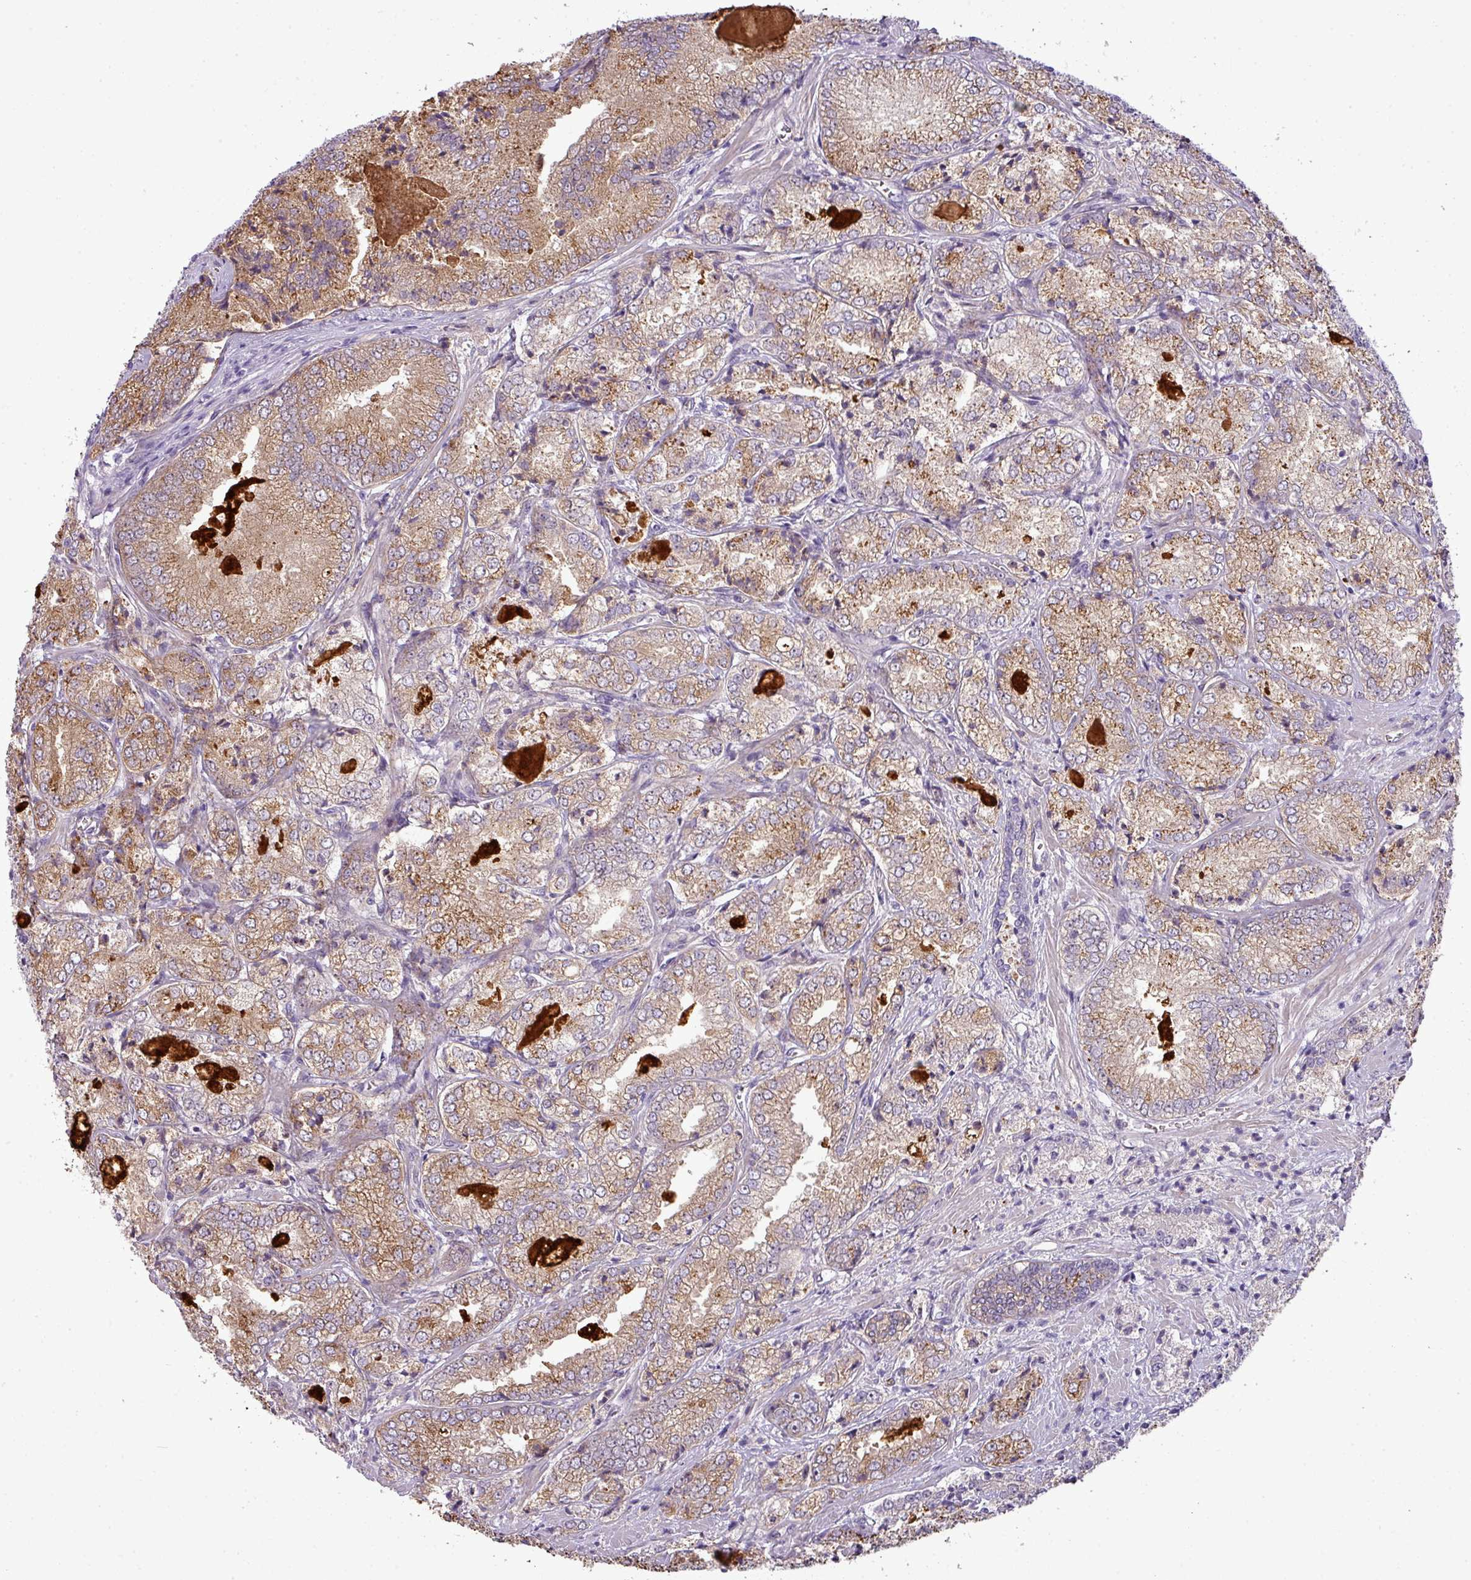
{"staining": {"intensity": "moderate", "quantity": "25%-75%", "location": "cytoplasmic/membranous"}, "tissue": "prostate cancer", "cell_type": "Tumor cells", "image_type": "cancer", "snomed": [{"axis": "morphology", "description": "Adenocarcinoma, High grade"}, {"axis": "topography", "description": "Prostate"}], "caption": "Human prostate high-grade adenocarcinoma stained with a protein marker shows moderate staining in tumor cells.", "gene": "MAK16", "patient": {"sex": "male", "age": 63}}